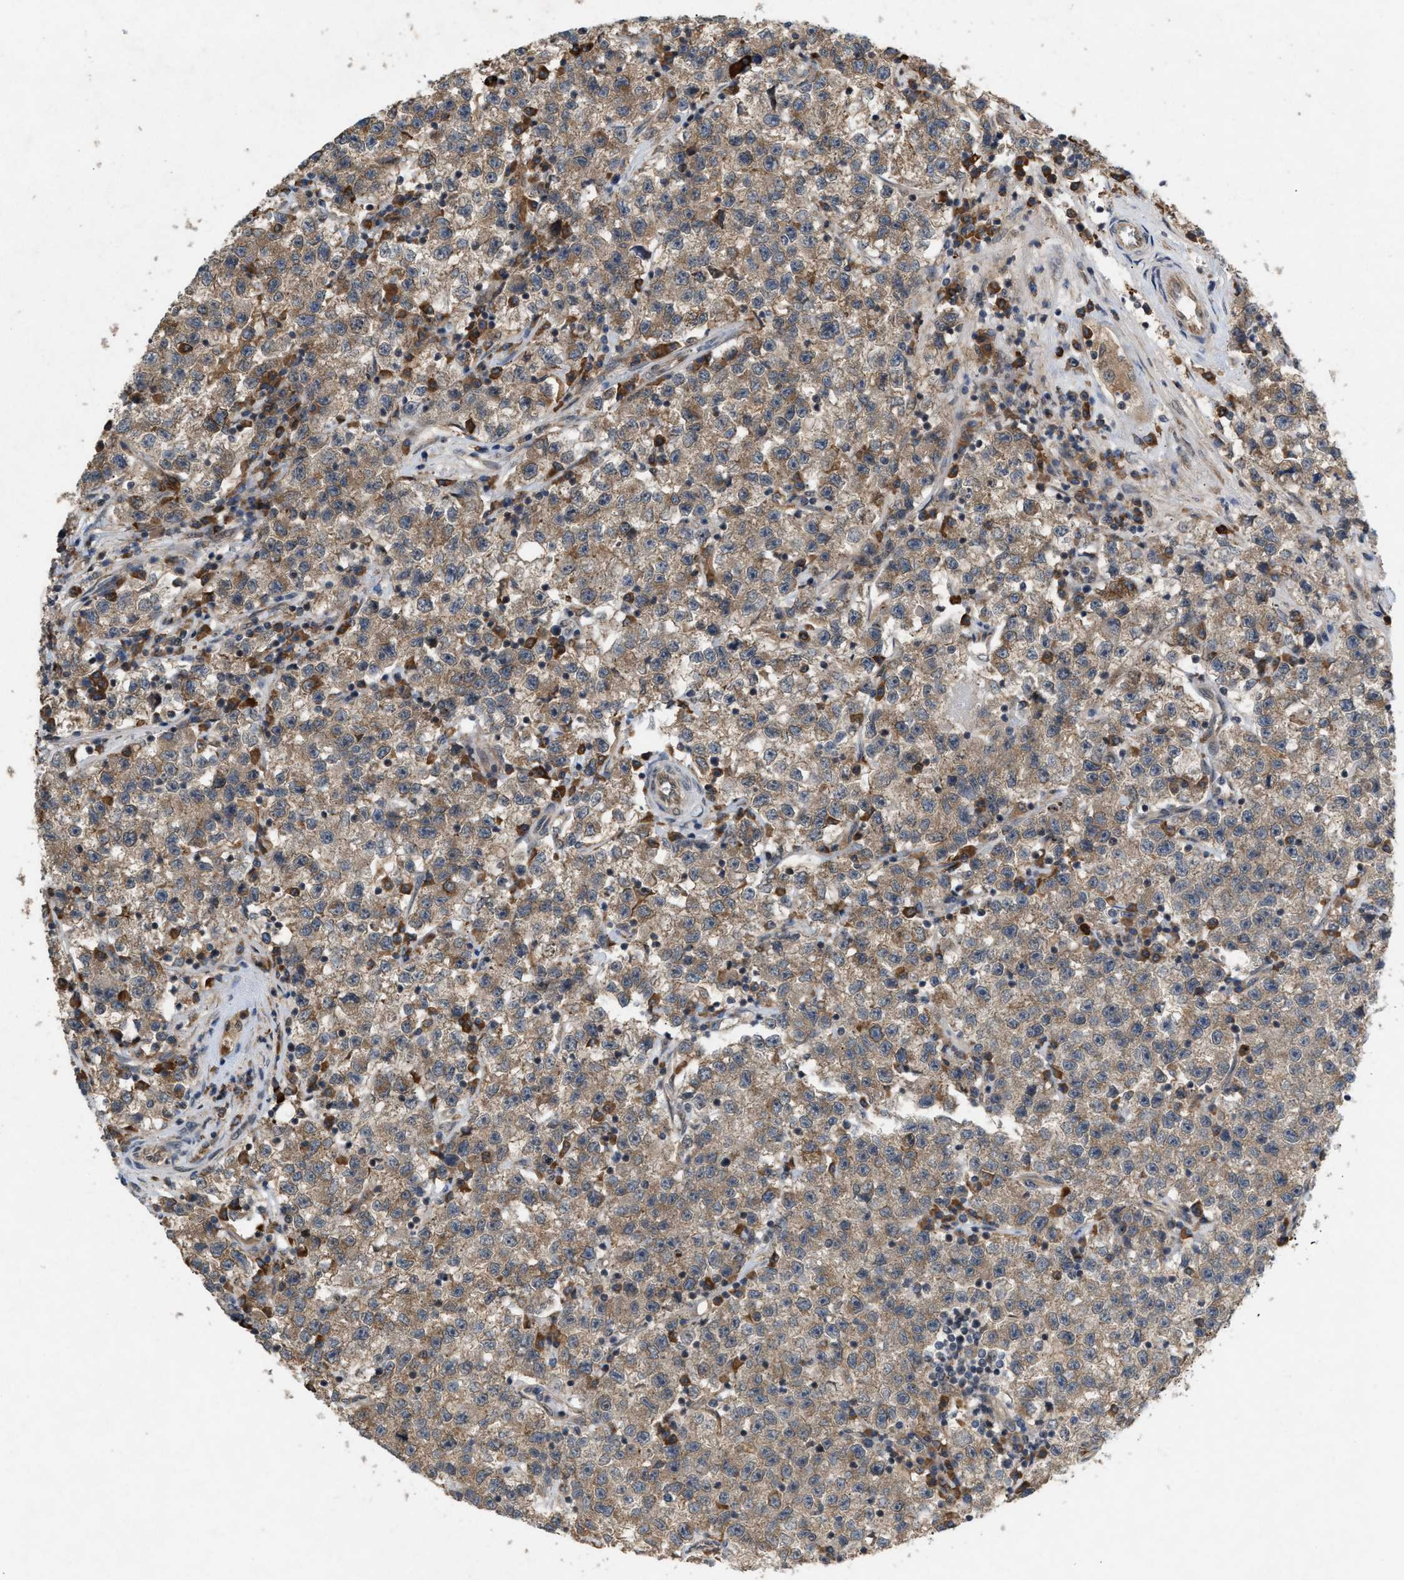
{"staining": {"intensity": "moderate", "quantity": ">75%", "location": "cytoplasmic/membranous"}, "tissue": "testis cancer", "cell_type": "Tumor cells", "image_type": "cancer", "snomed": [{"axis": "morphology", "description": "Seminoma, NOS"}, {"axis": "topography", "description": "Testis"}], "caption": "Immunohistochemical staining of human testis cancer (seminoma) shows moderate cytoplasmic/membranous protein expression in about >75% of tumor cells.", "gene": "MFSD6", "patient": {"sex": "male", "age": 22}}